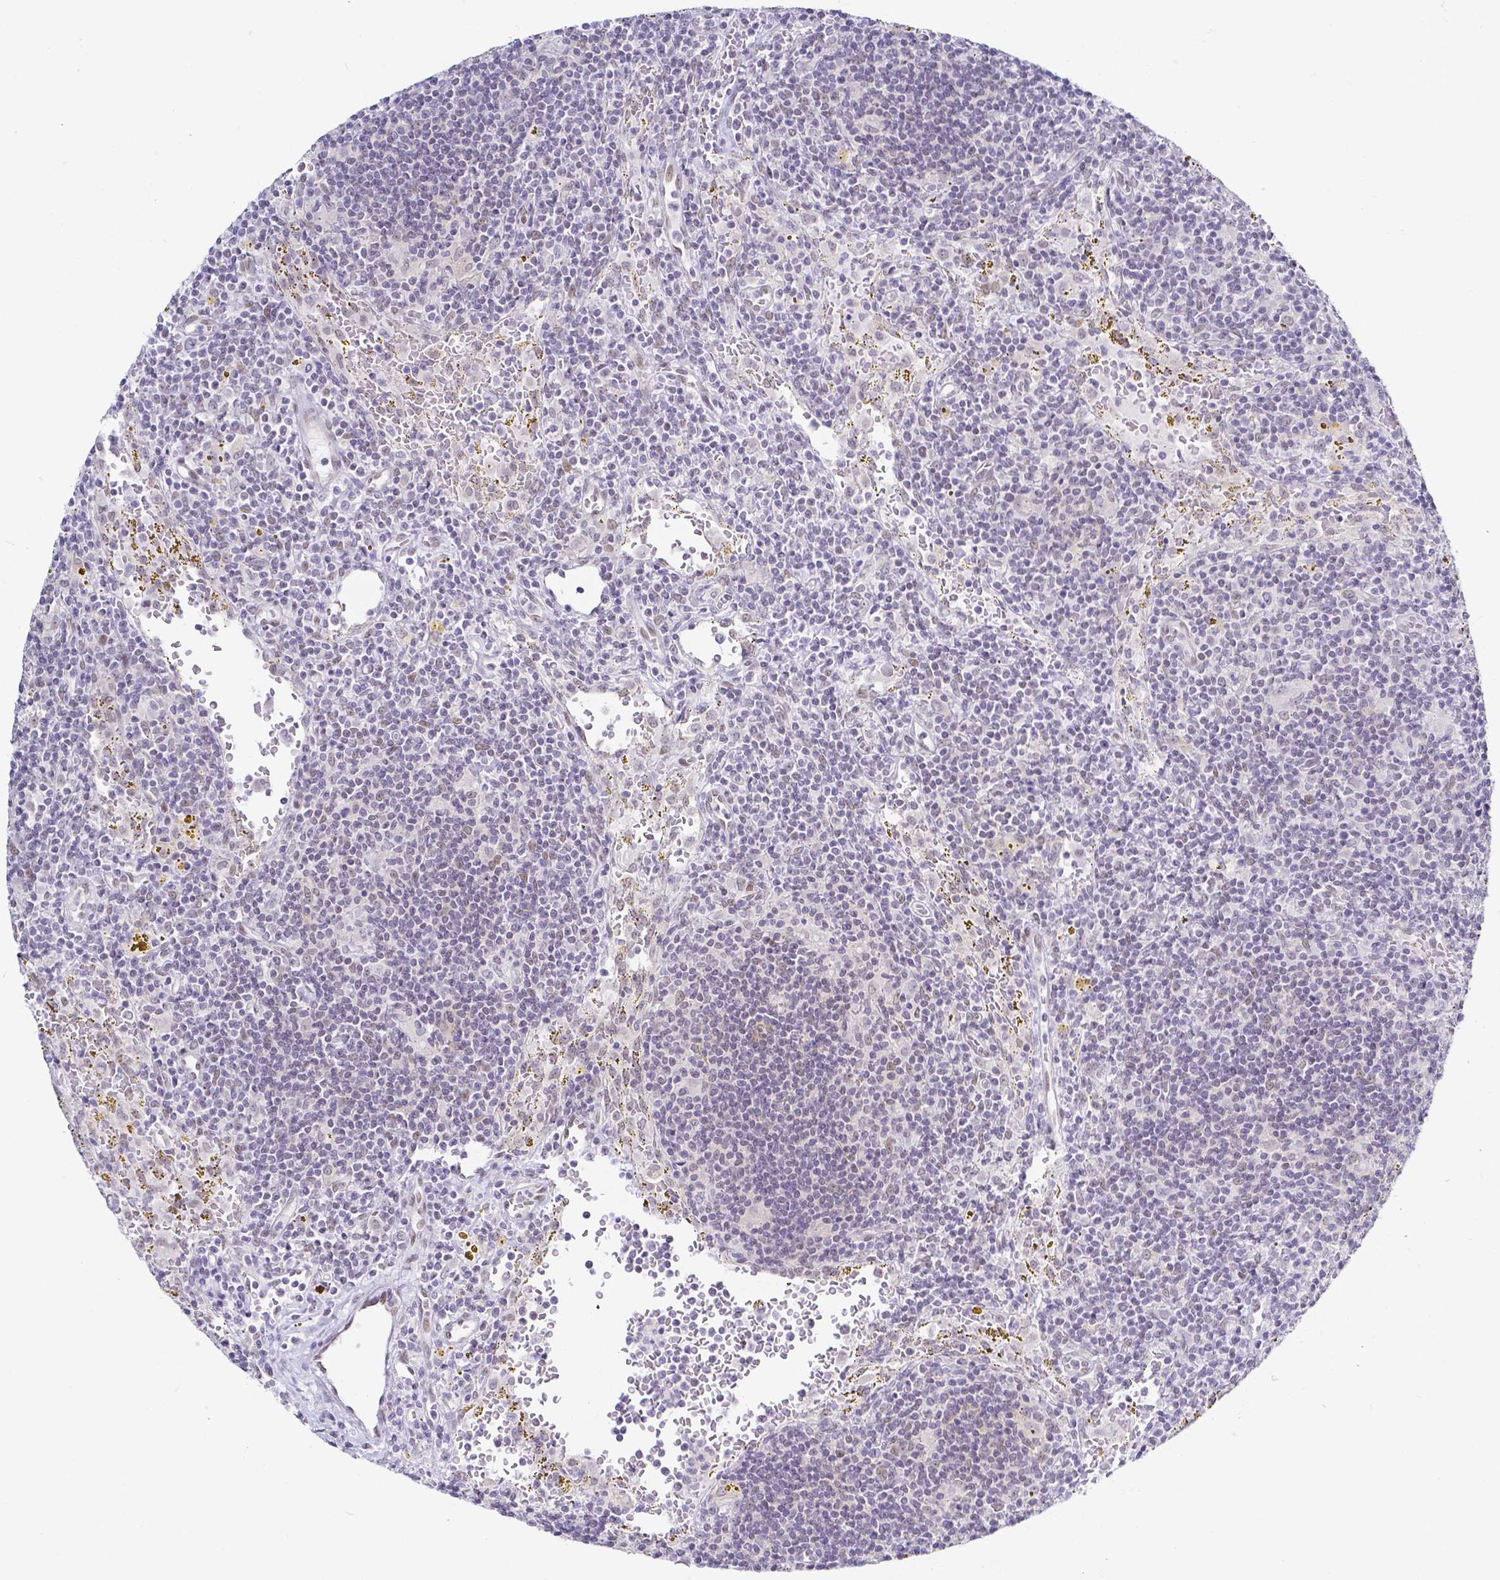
{"staining": {"intensity": "negative", "quantity": "none", "location": "none"}, "tissue": "lymphoma", "cell_type": "Tumor cells", "image_type": "cancer", "snomed": [{"axis": "morphology", "description": "Malignant lymphoma, non-Hodgkin's type, Low grade"}, {"axis": "topography", "description": "Spleen"}], "caption": "Tumor cells show no significant expression in low-grade malignant lymphoma, non-Hodgkin's type.", "gene": "FAM83G", "patient": {"sex": "female", "age": 70}}